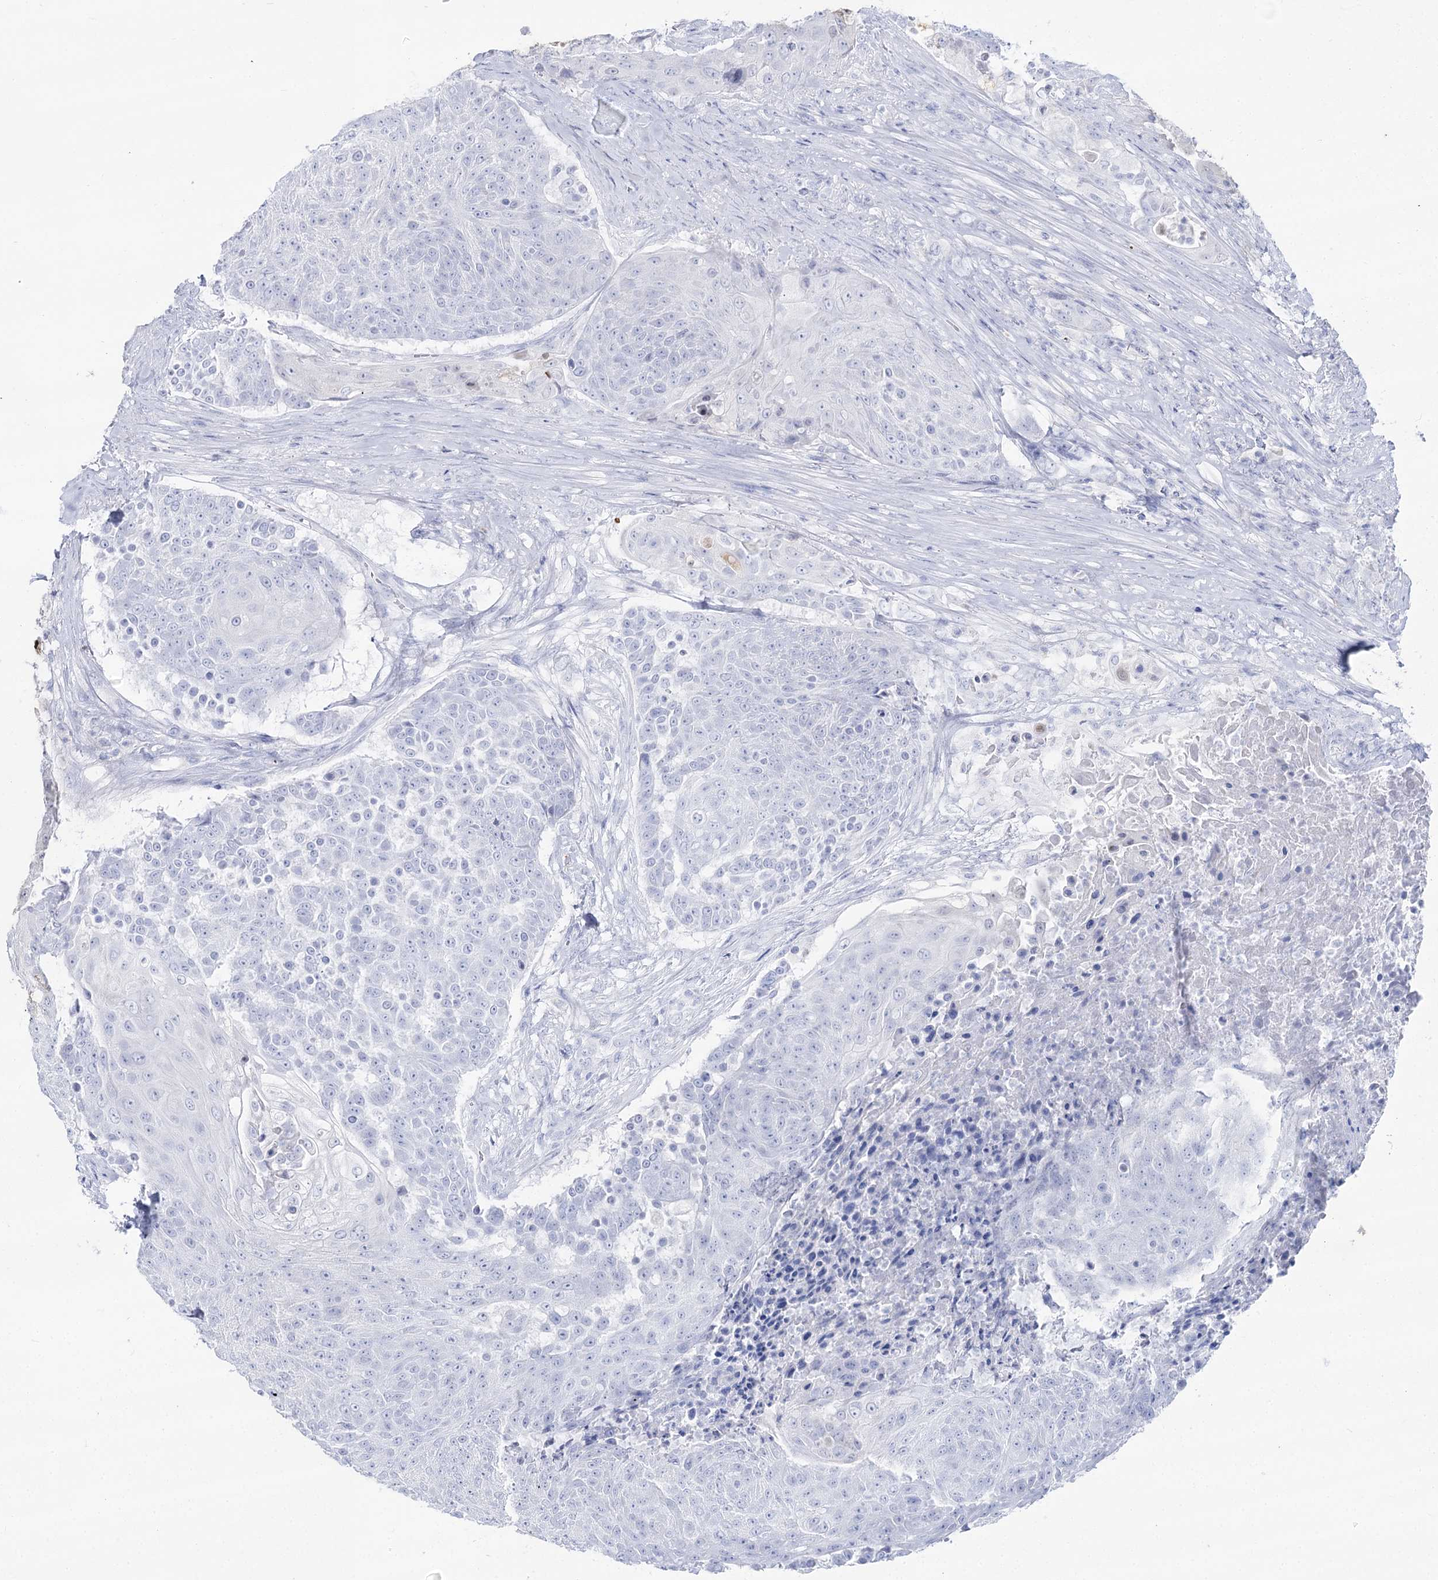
{"staining": {"intensity": "negative", "quantity": "none", "location": "none"}, "tissue": "urothelial cancer", "cell_type": "Tumor cells", "image_type": "cancer", "snomed": [{"axis": "morphology", "description": "Urothelial carcinoma, High grade"}, {"axis": "topography", "description": "Urinary bladder"}], "caption": "Immunohistochemistry (IHC) photomicrograph of neoplastic tissue: urothelial cancer stained with DAB (3,3'-diaminobenzidine) shows no significant protein expression in tumor cells. (IHC, brightfield microscopy, high magnification).", "gene": "SLC3A1", "patient": {"sex": "female", "age": 63}}